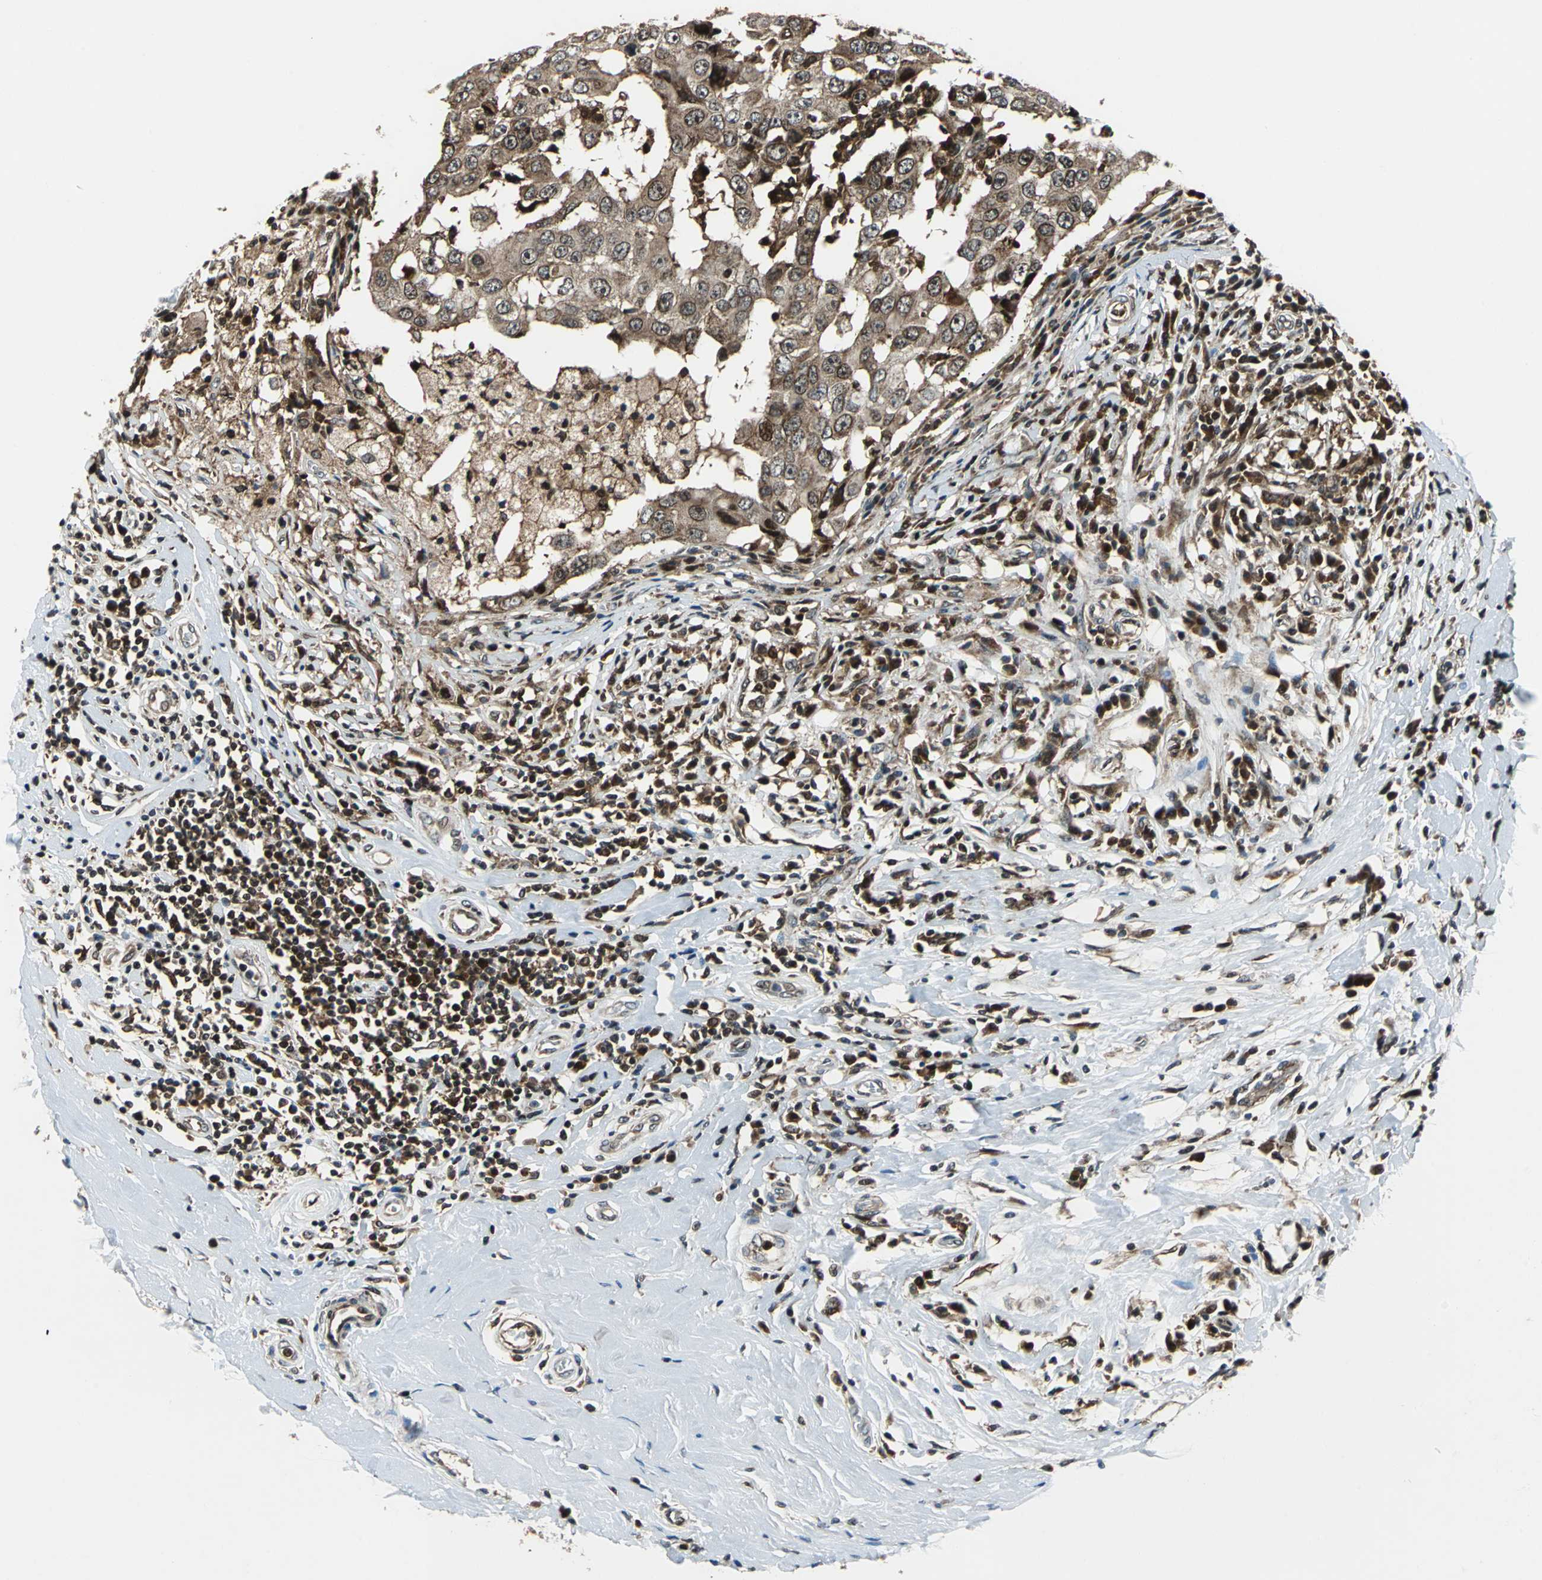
{"staining": {"intensity": "moderate", "quantity": ">75%", "location": "cytoplasmic/membranous"}, "tissue": "breast cancer", "cell_type": "Tumor cells", "image_type": "cancer", "snomed": [{"axis": "morphology", "description": "Duct carcinoma"}, {"axis": "topography", "description": "Breast"}], "caption": "Tumor cells display moderate cytoplasmic/membranous positivity in about >75% of cells in breast cancer.", "gene": "AATF", "patient": {"sex": "female", "age": 27}}